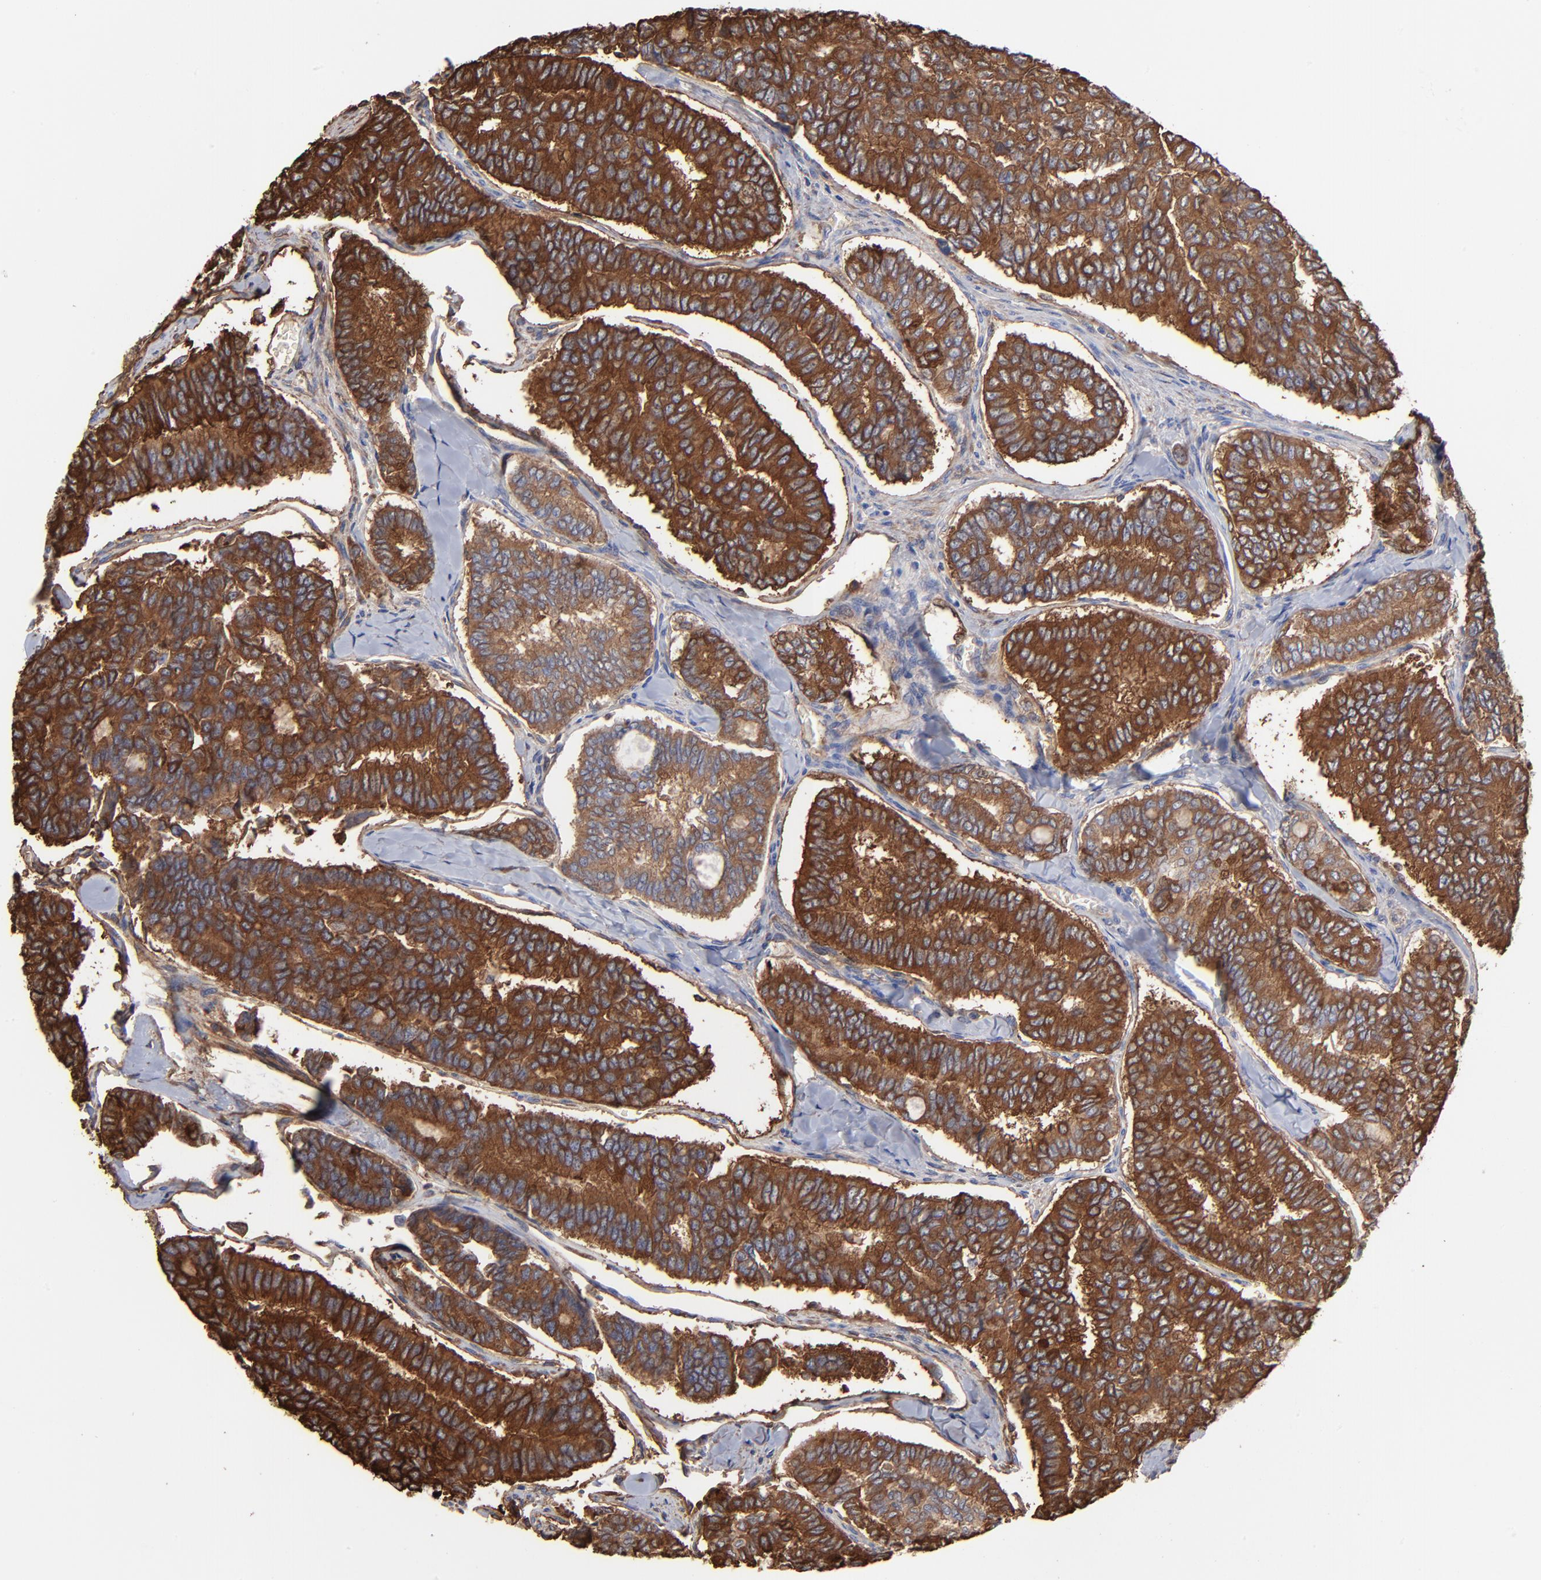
{"staining": {"intensity": "strong", "quantity": ">75%", "location": "cytoplasmic/membranous"}, "tissue": "thyroid cancer", "cell_type": "Tumor cells", "image_type": "cancer", "snomed": [{"axis": "morphology", "description": "Papillary adenocarcinoma, NOS"}, {"axis": "topography", "description": "Thyroid gland"}], "caption": "Immunohistochemical staining of human thyroid cancer (papillary adenocarcinoma) displays high levels of strong cytoplasmic/membranous protein positivity in about >75% of tumor cells.", "gene": "CILP", "patient": {"sex": "female", "age": 35}}